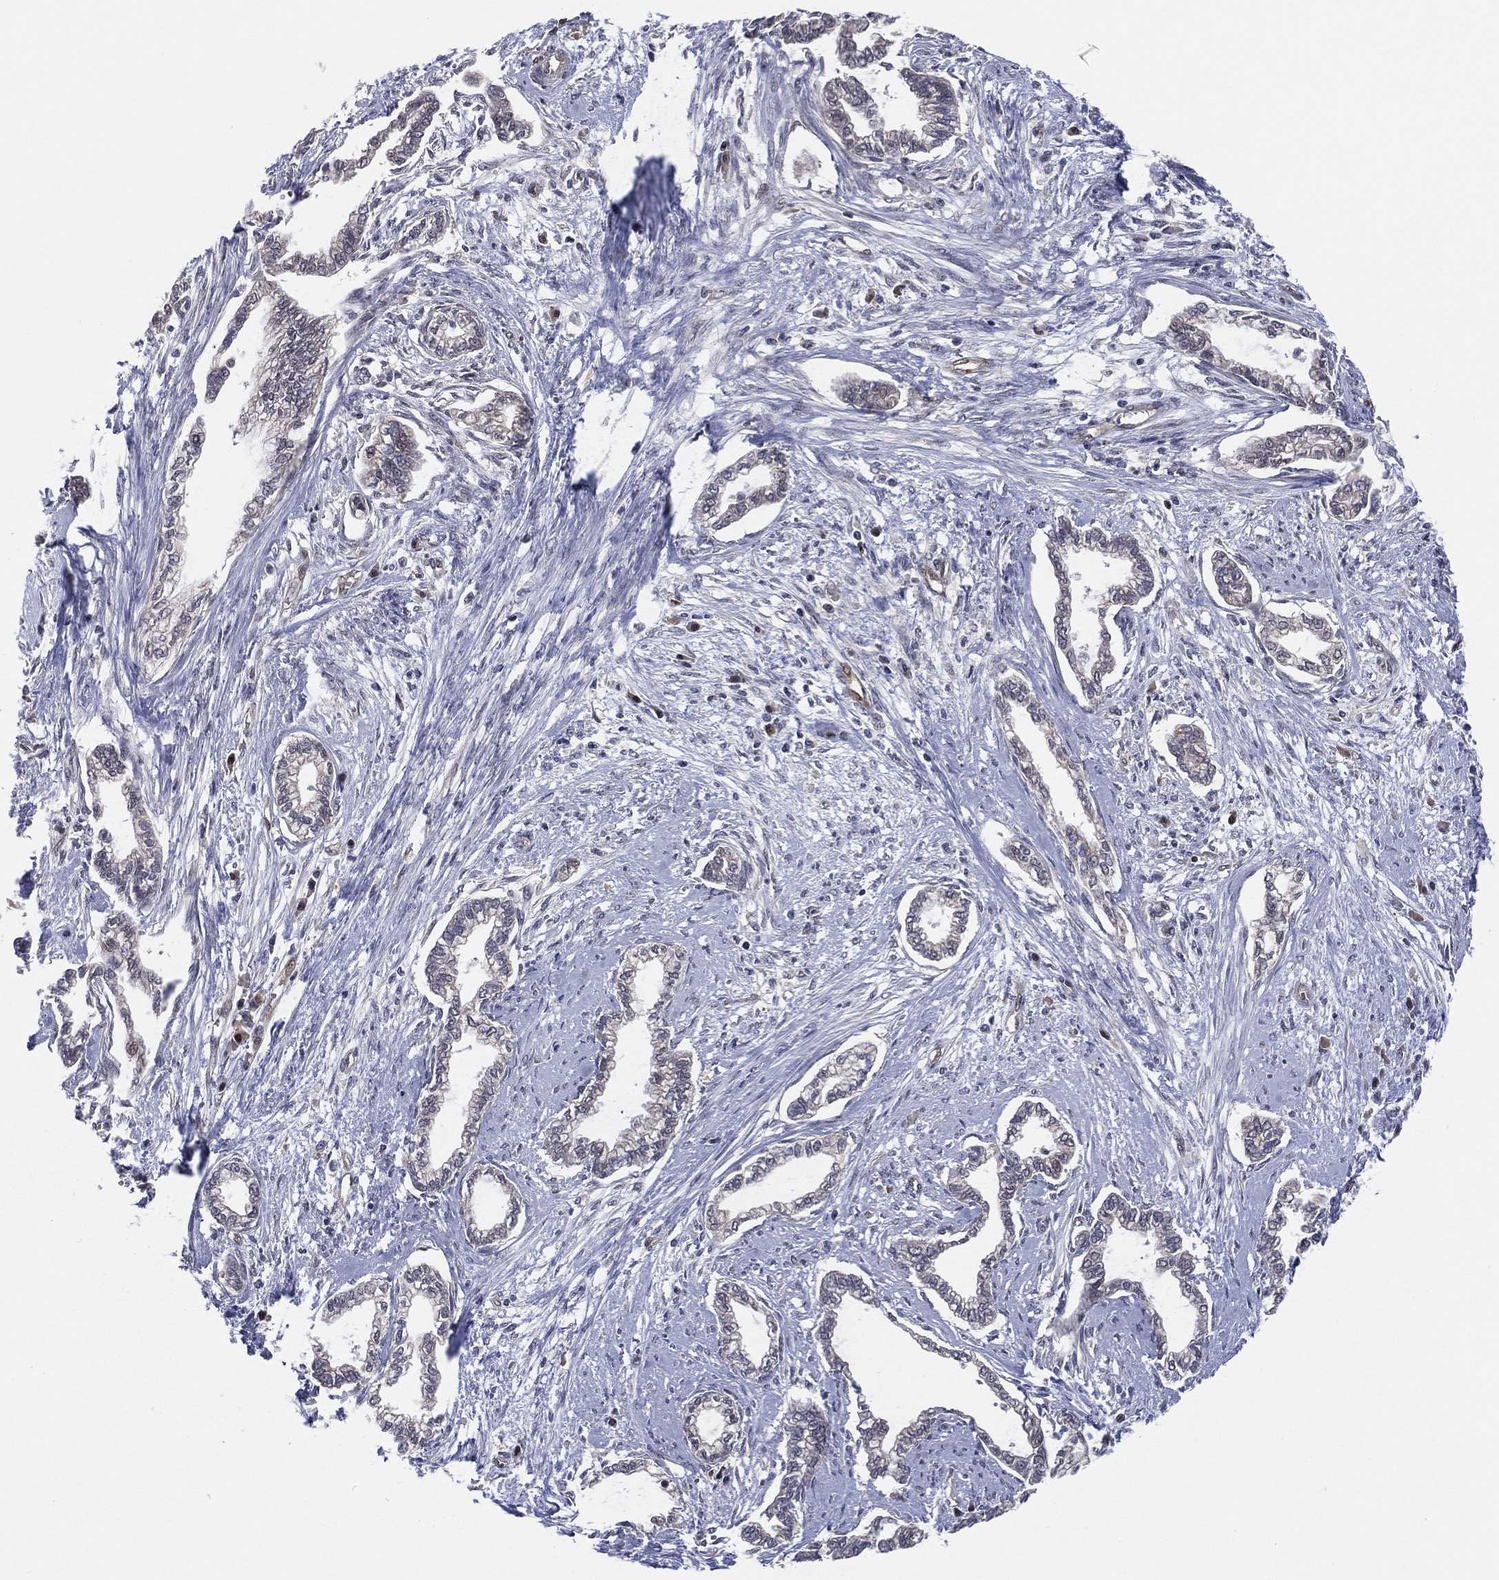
{"staining": {"intensity": "negative", "quantity": "none", "location": "none"}, "tissue": "cervical cancer", "cell_type": "Tumor cells", "image_type": "cancer", "snomed": [{"axis": "morphology", "description": "Adenocarcinoma, NOS"}, {"axis": "topography", "description": "Cervix"}], "caption": "A high-resolution image shows IHC staining of cervical cancer, which displays no significant expression in tumor cells. Brightfield microscopy of immunohistochemistry (IHC) stained with DAB (3,3'-diaminobenzidine) (brown) and hematoxylin (blue), captured at high magnification.", "gene": "SNCG", "patient": {"sex": "female", "age": 62}}